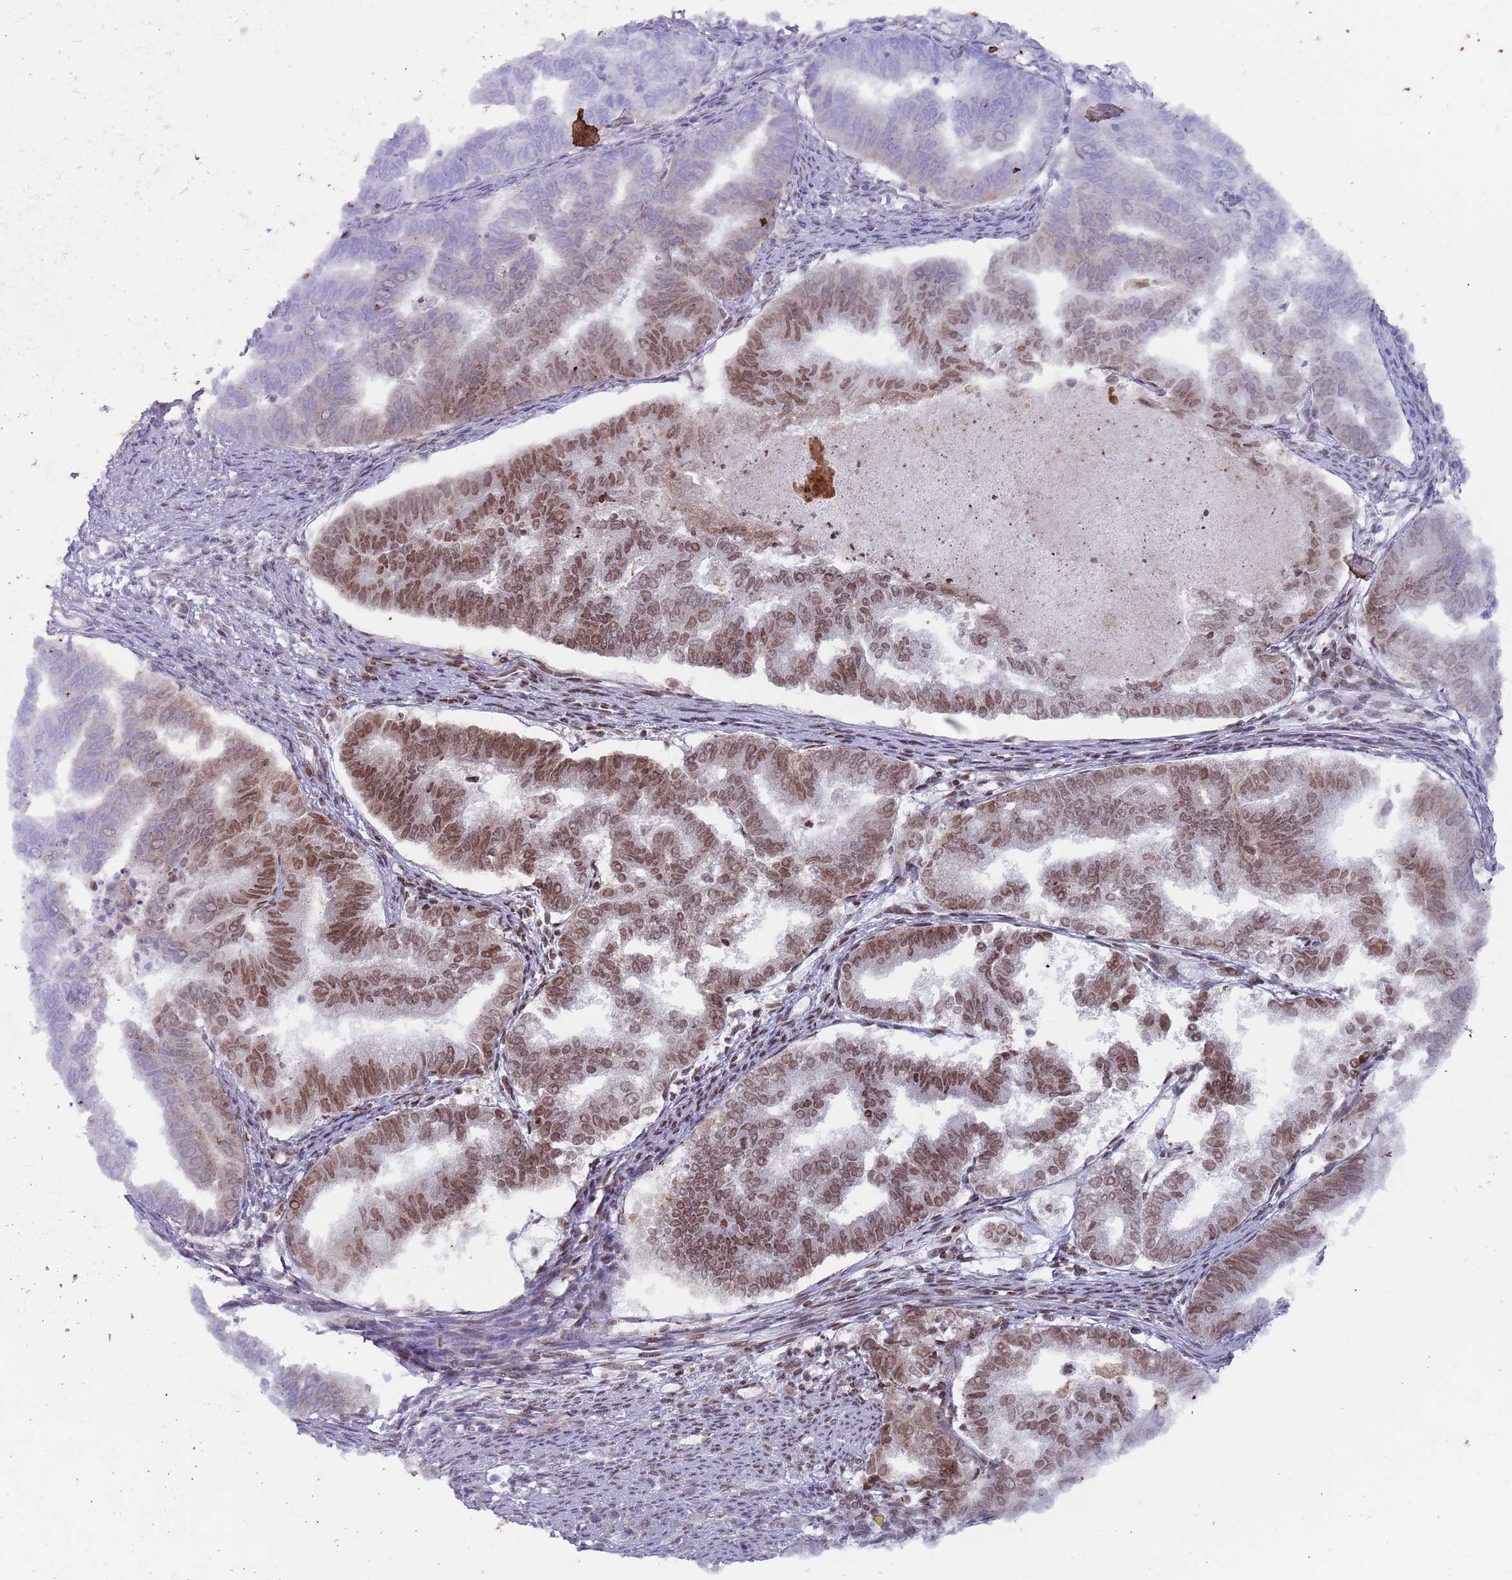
{"staining": {"intensity": "moderate", "quantity": "25%-75%", "location": "nuclear"}, "tissue": "endometrial cancer", "cell_type": "Tumor cells", "image_type": "cancer", "snomed": [{"axis": "morphology", "description": "Adenocarcinoma, NOS"}, {"axis": "topography", "description": "Endometrium"}], "caption": "Tumor cells demonstrate medium levels of moderate nuclear staining in about 25%-75% of cells in human endometrial cancer (adenocarcinoma).", "gene": "HDAC8", "patient": {"sex": "female", "age": 79}}